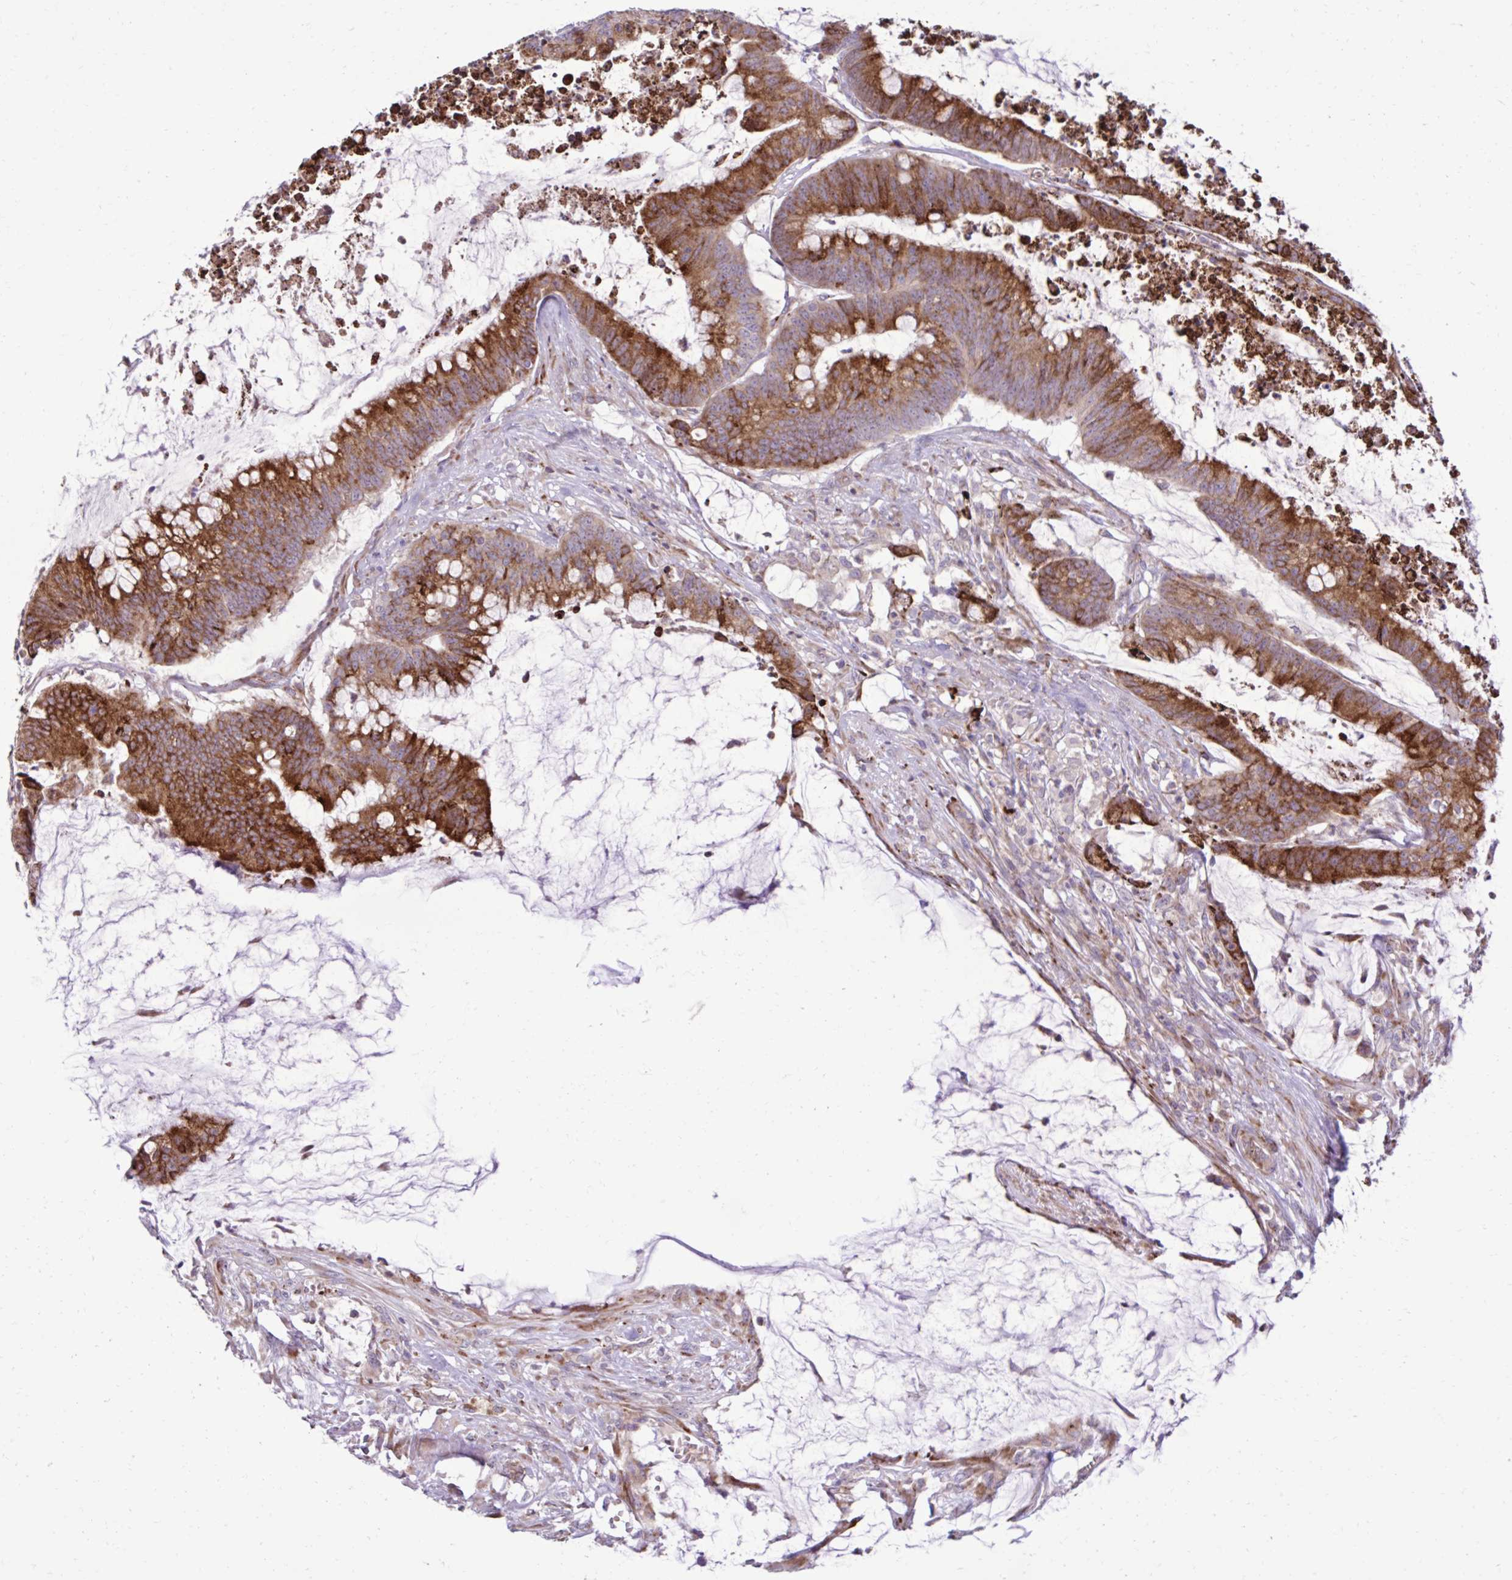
{"staining": {"intensity": "strong", "quantity": ">75%", "location": "cytoplasmic/membranous"}, "tissue": "colorectal cancer", "cell_type": "Tumor cells", "image_type": "cancer", "snomed": [{"axis": "morphology", "description": "Adenocarcinoma, NOS"}, {"axis": "topography", "description": "Colon"}], "caption": "Brown immunohistochemical staining in human colorectal cancer (adenocarcinoma) shows strong cytoplasmic/membranous staining in approximately >75% of tumor cells.", "gene": "LIMS1", "patient": {"sex": "male", "age": 62}}